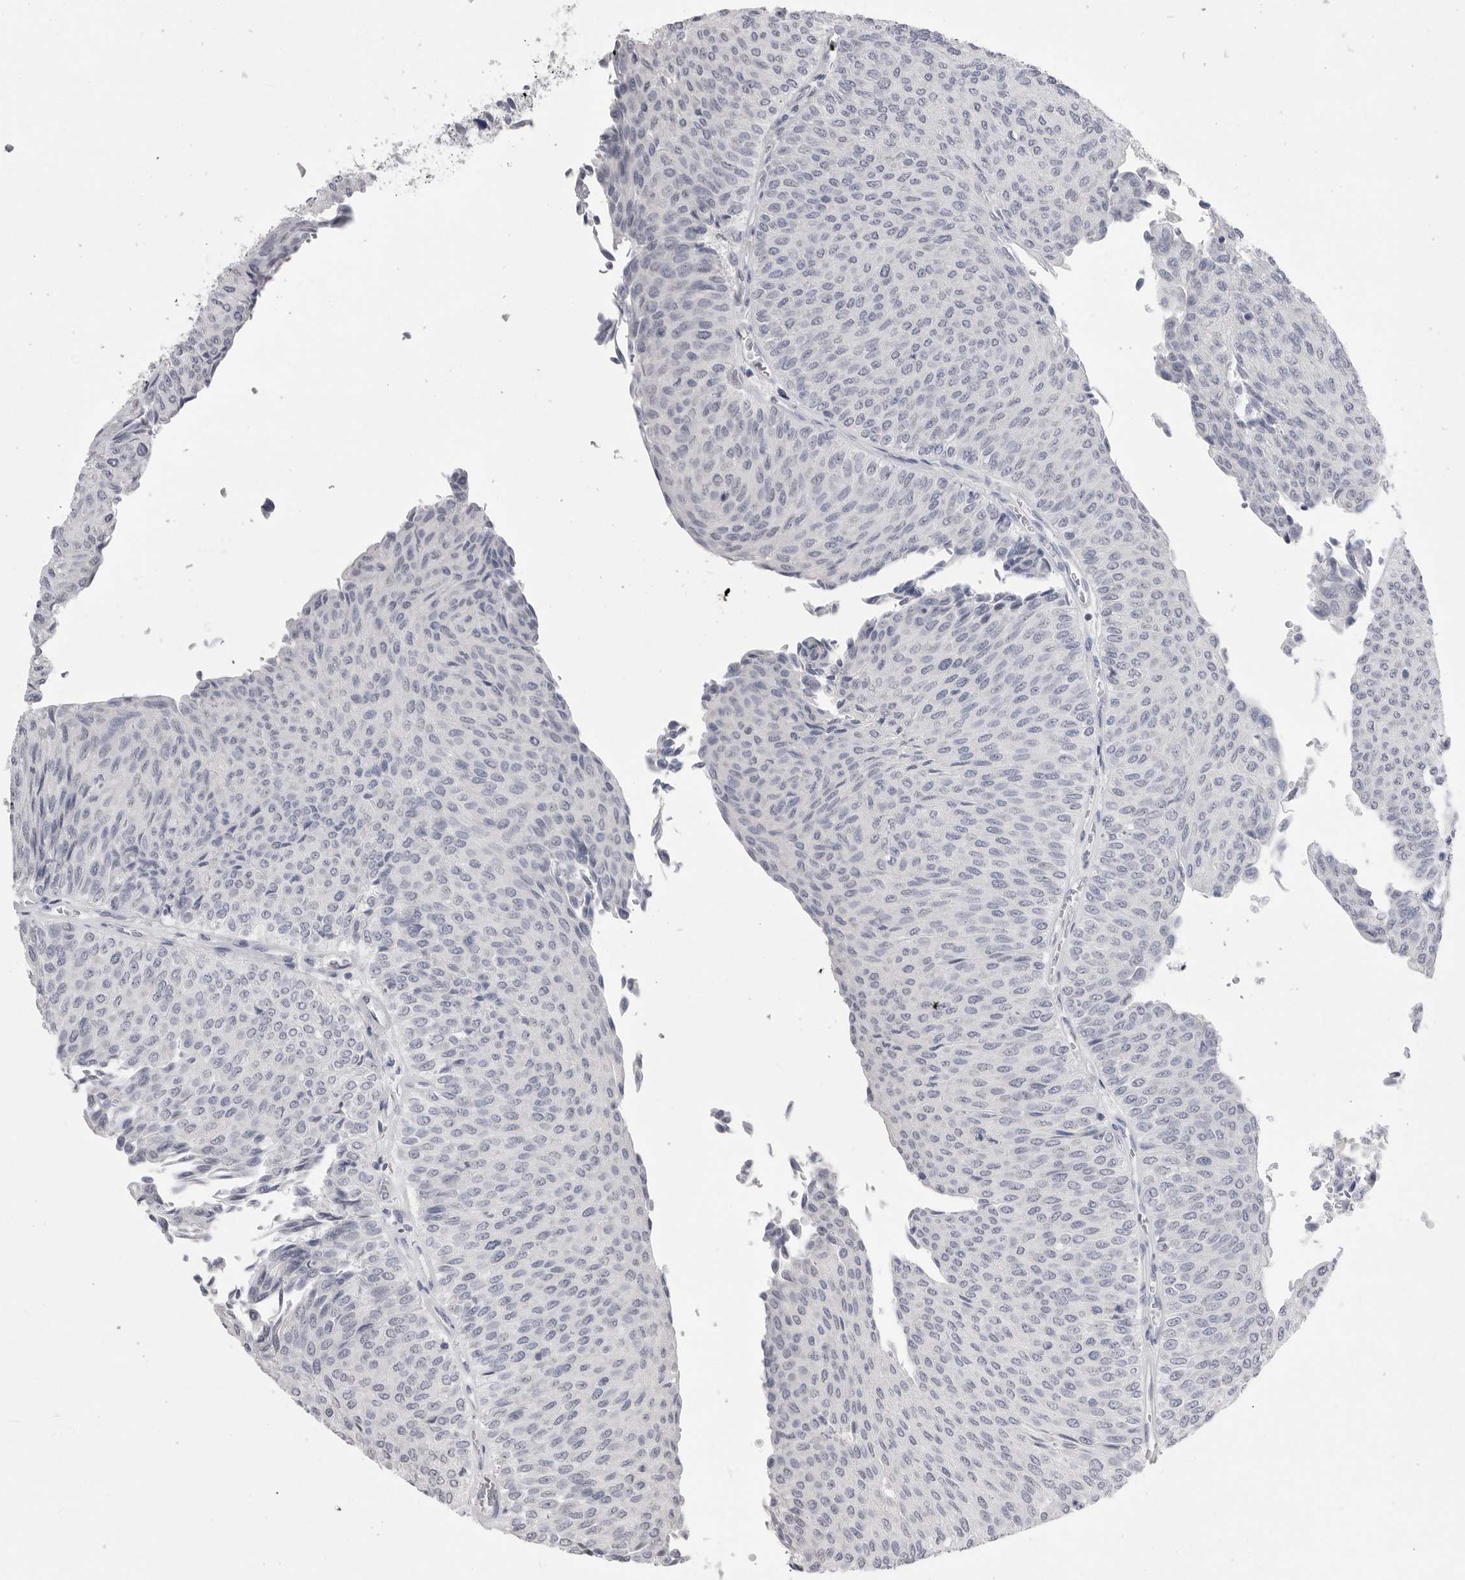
{"staining": {"intensity": "negative", "quantity": "none", "location": "none"}, "tissue": "urothelial cancer", "cell_type": "Tumor cells", "image_type": "cancer", "snomed": [{"axis": "morphology", "description": "Urothelial carcinoma, Low grade"}, {"axis": "topography", "description": "Urinary bladder"}], "caption": "This is an immunohistochemistry photomicrograph of human urothelial cancer. There is no positivity in tumor cells.", "gene": "CPB1", "patient": {"sex": "male", "age": 78}}